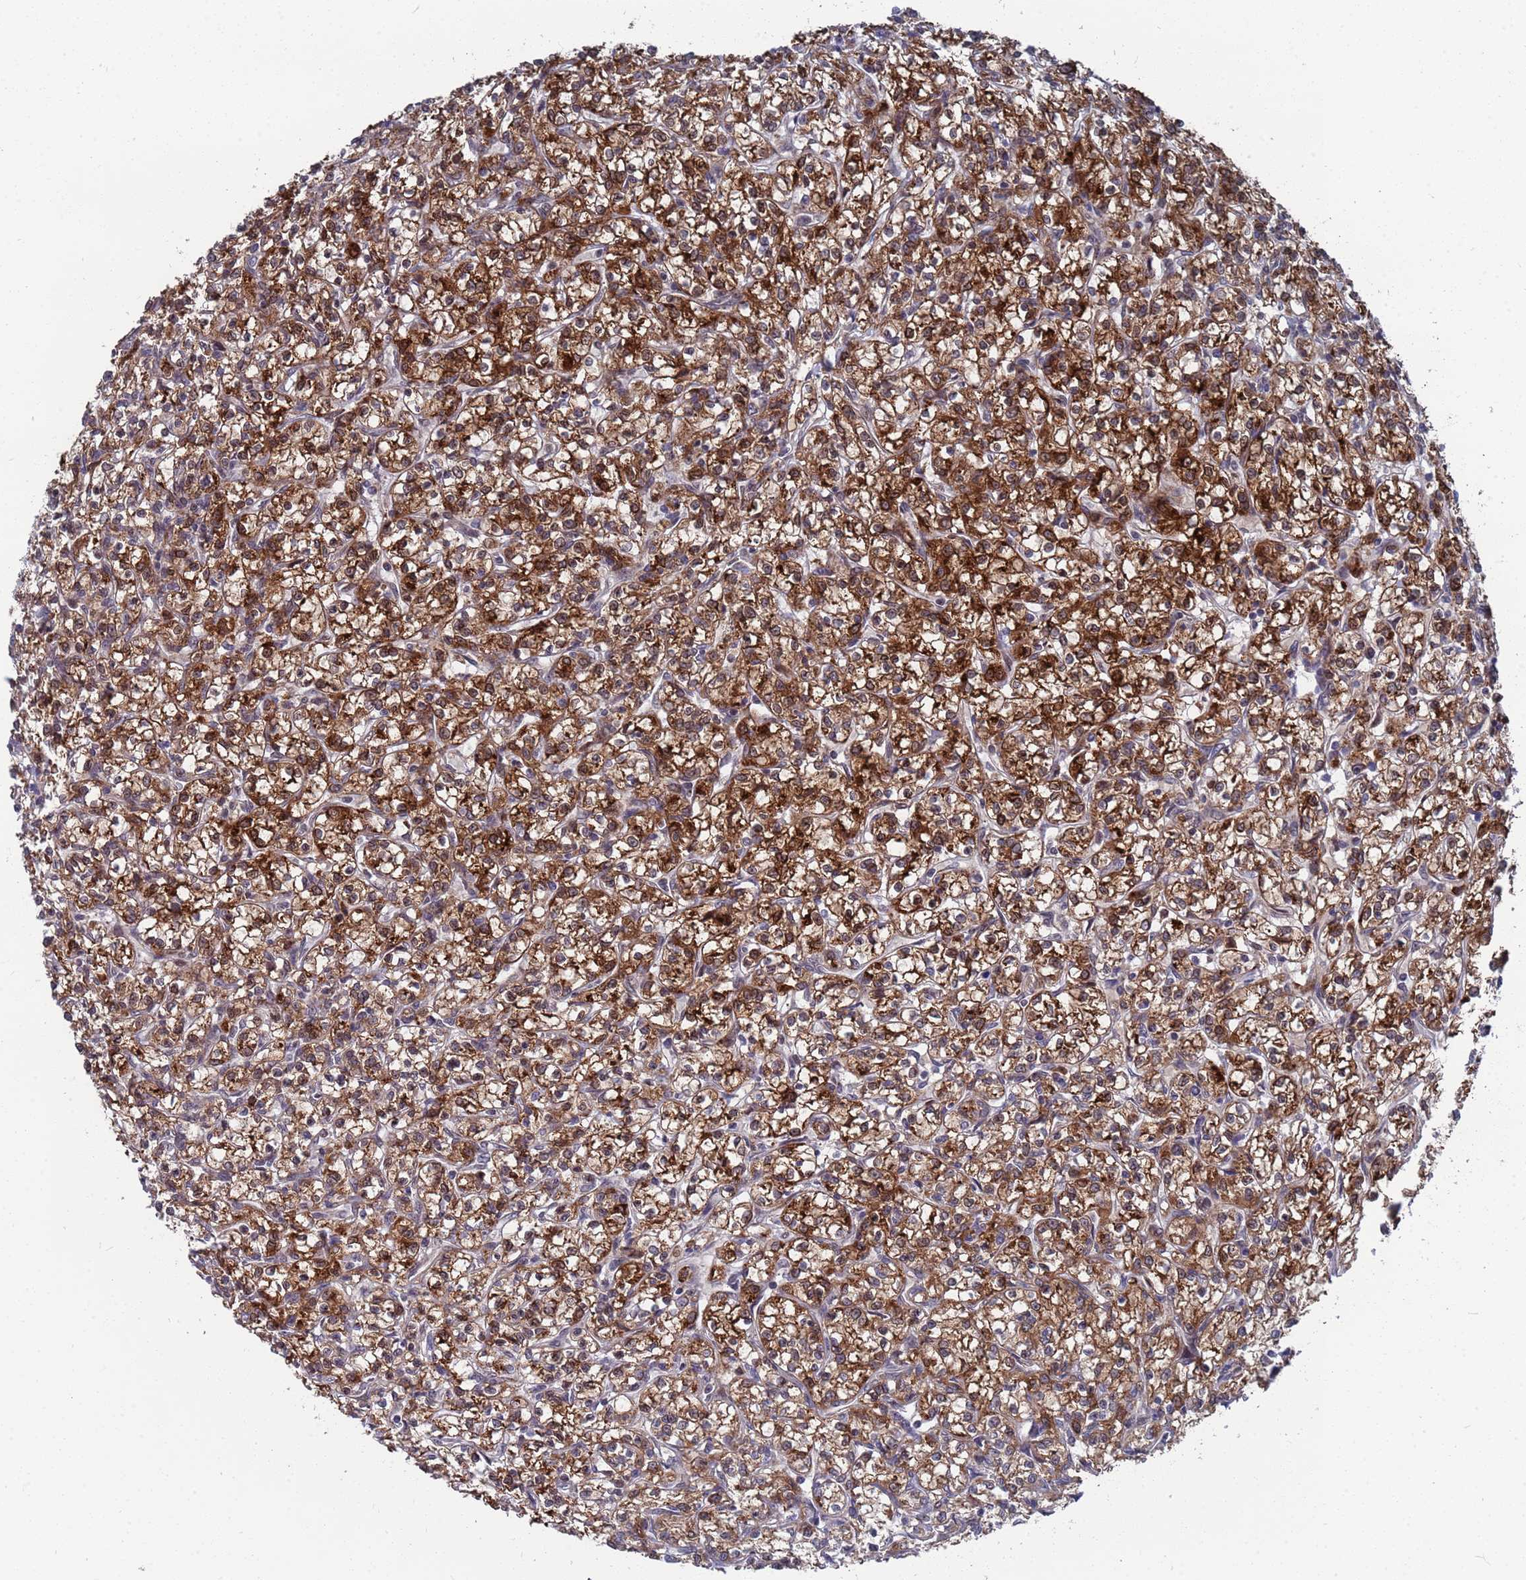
{"staining": {"intensity": "moderate", "quantity": ">75%", "location": "cytoplasmic/membranous,nuclear"}, "tissue": "renal cancer", "cell_type": "Tumor cells", "image_type": "cancer", "snomed": [{"axis": "morphology", "description": "Adenocarcinoma, NOS"}, {"axis": "topography", "description": "Kidney"}], "caption": "A brown stain highlights moderate cytoplasmic/membranous and nuclear staining of a protein in human renal cancer (adenocarcinoma) tumor cells.", "gene": "TMBIM6", "patient": {"sex": "female", "age": 59}}